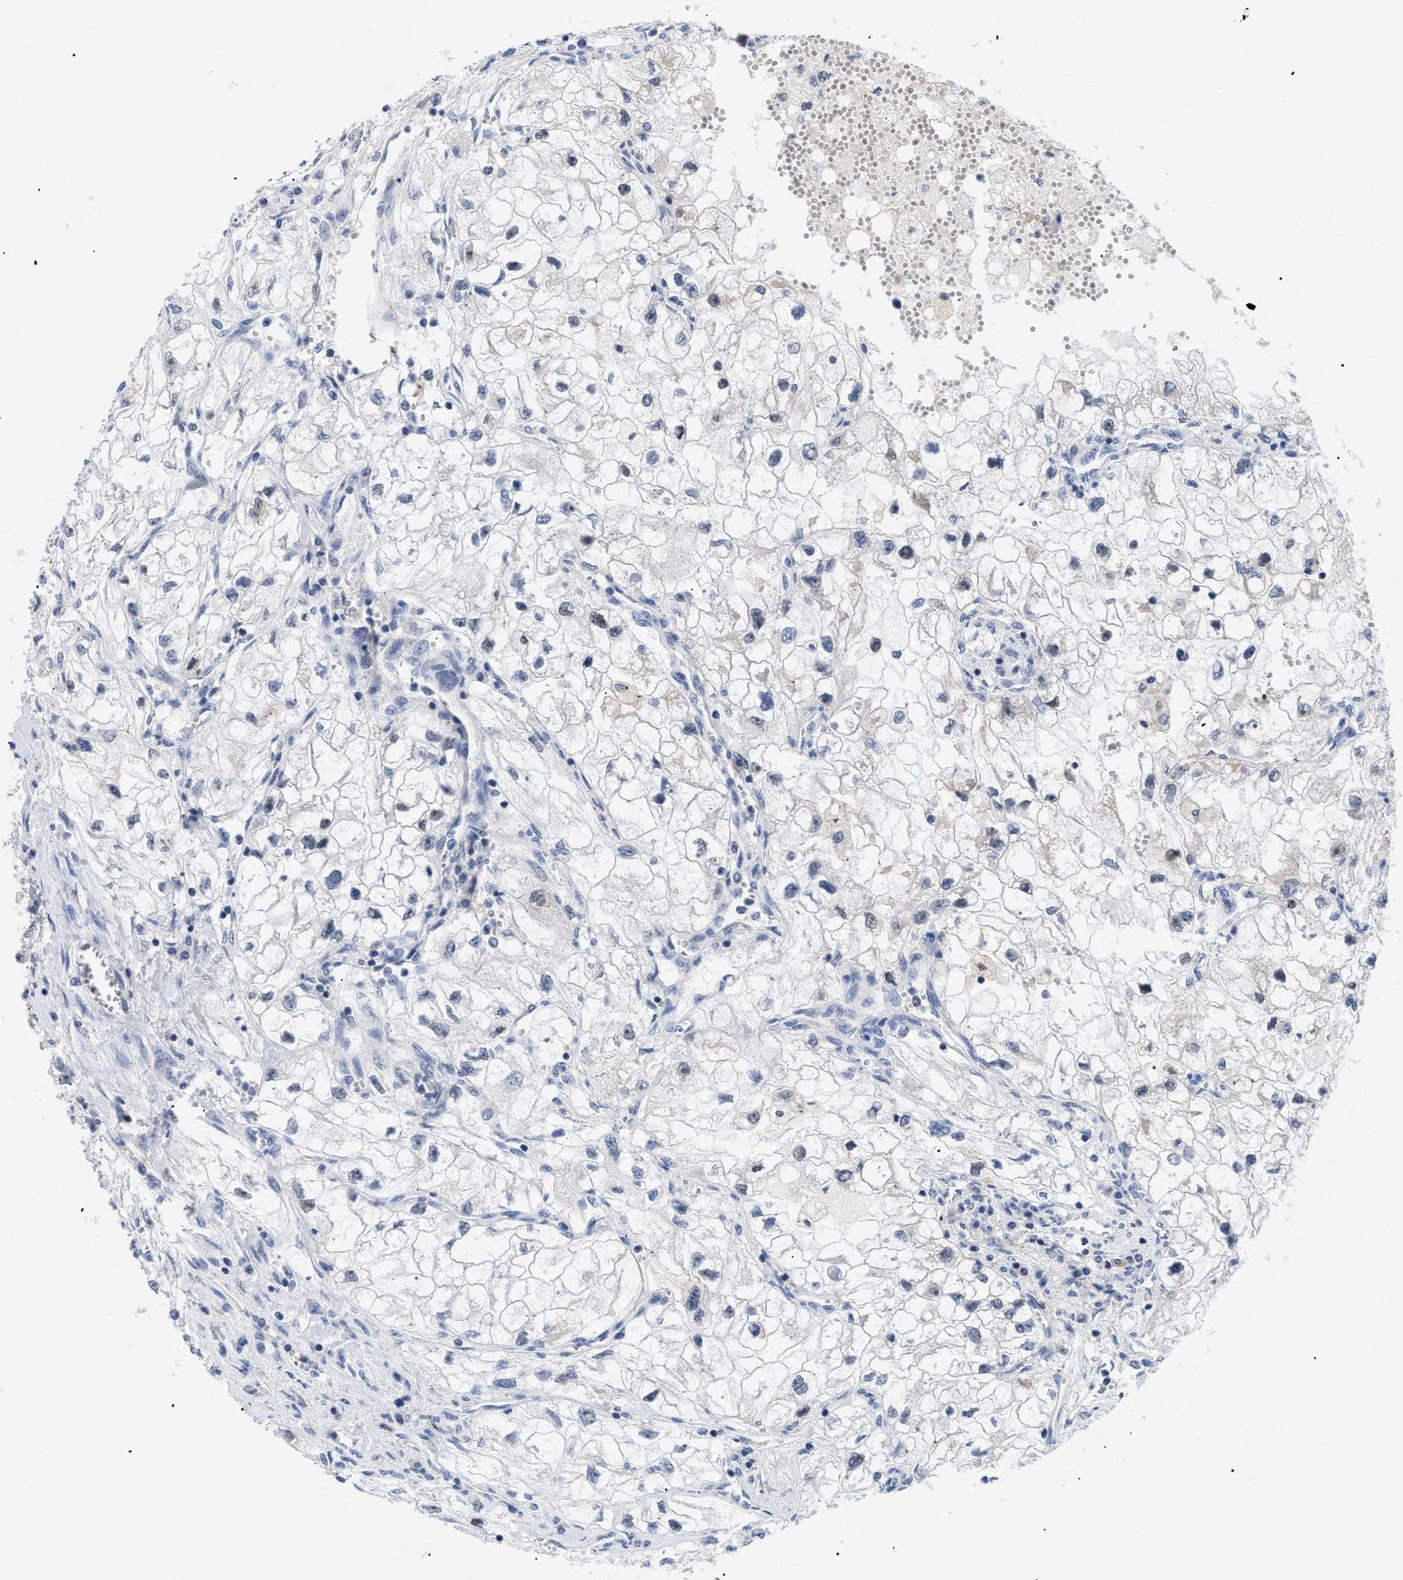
{"staining": {"intensity": "negative", "quantity": "none", "location": "none"}, "tissue": "renal cancer", "cell_type": "Tumor cells", "image_type": "cancer", "snomed": [{"axis": "morphology", "description": "Adenocarcinoma, NOS"}, {"axis": "topography", "description": "Kidney"}], "caption": "Immunohistochemistry histopathology image of renal cancer stained for a protein (brown), which displays no expression in tumor cells.", "gene": "PITHD1", "patient": {"sex": "female", "age": 70}}